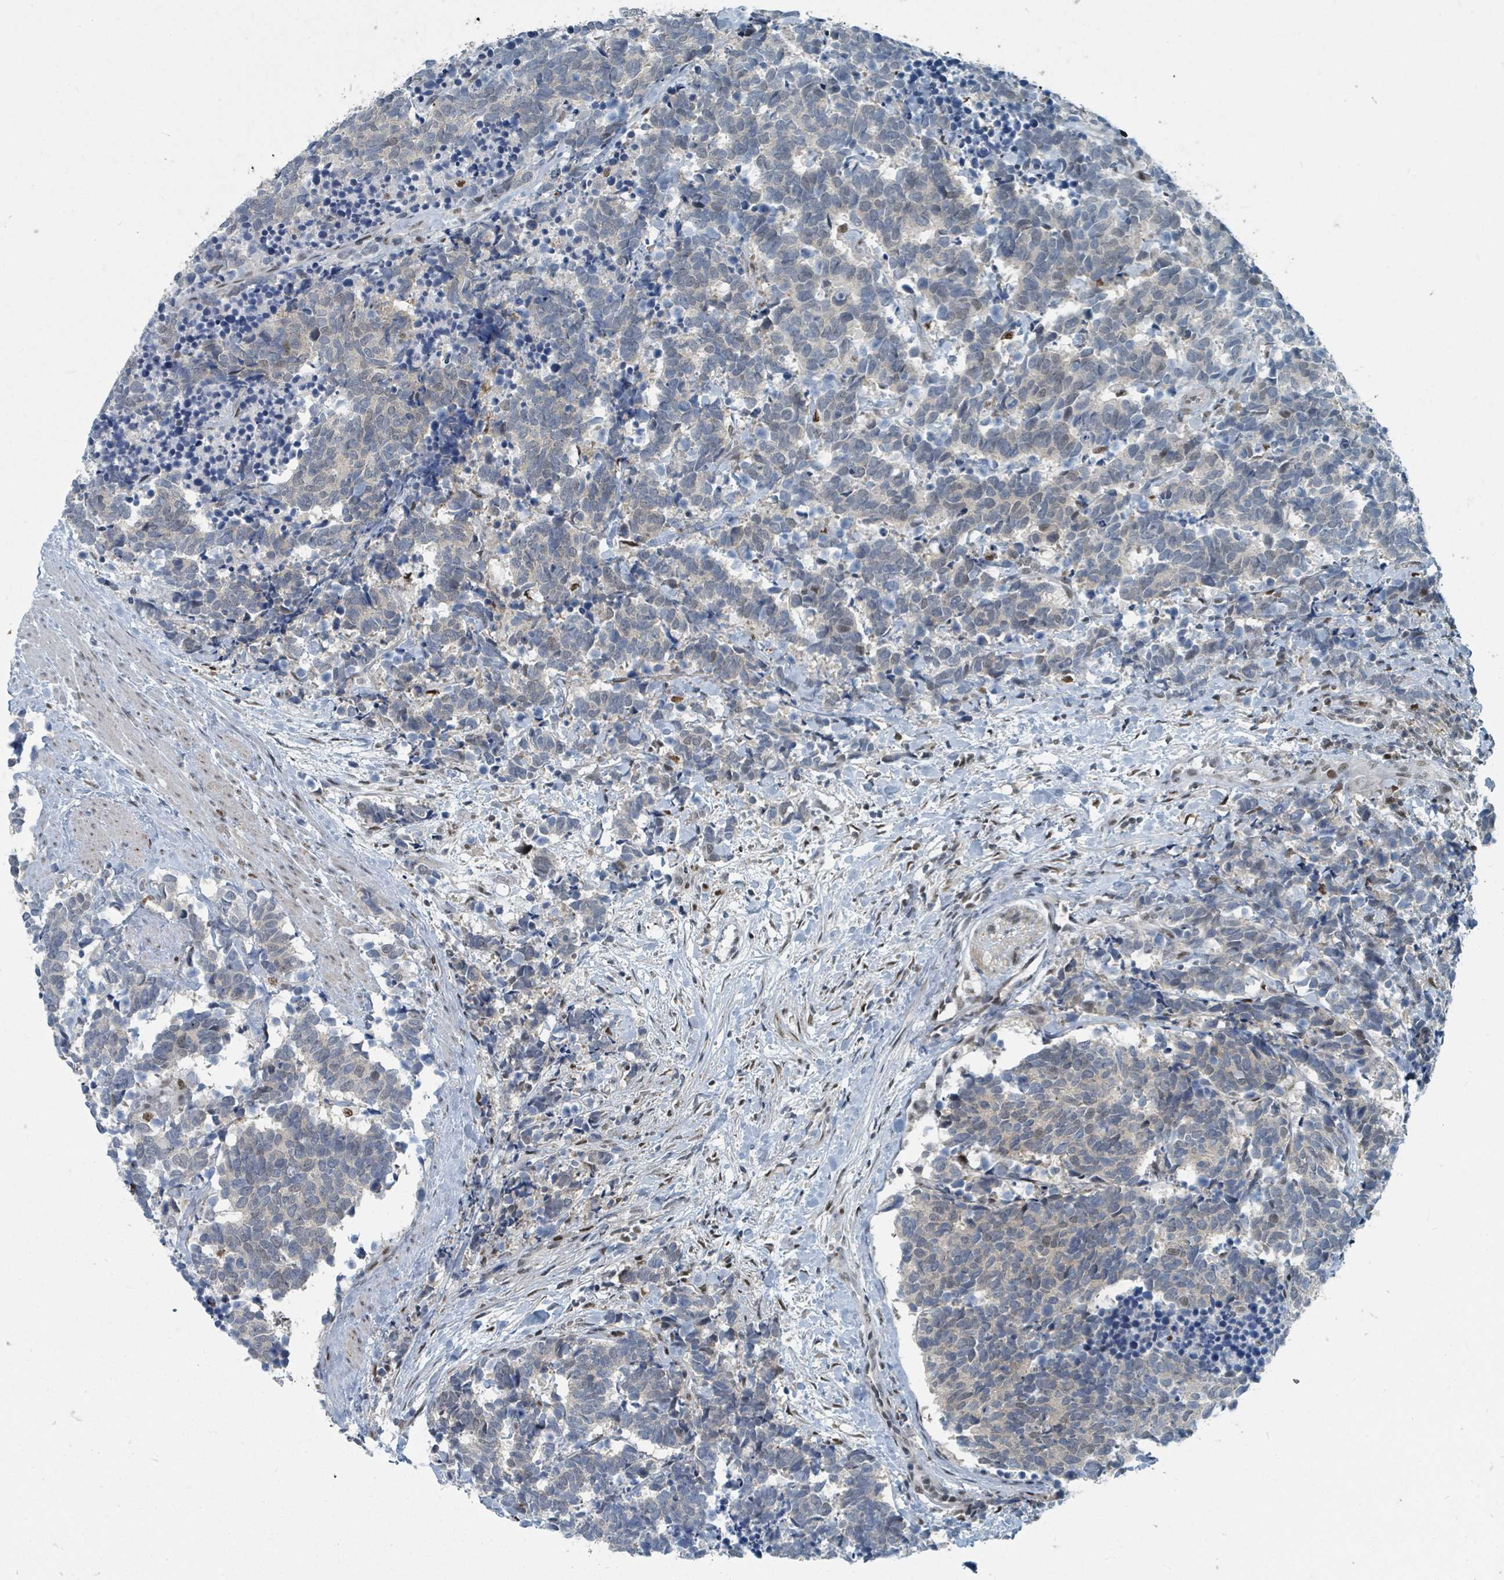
{"staining": {"intensity": "negative", "quantity": "none", "location": "none"}, "tissue": "carcinoid", "cell_type": "Tumor cells", "image_type": "cancer", "snomed": [{"axis": "morphology", "description": "Carcinoma, NOS"}, {"axis": "morphology", "description": "Carcinoid, malignant, NOS"}, {"axis": "topography", "description": "Prostate"}], "caption": "Carcinoid was stained to show a protein in brown. There is no significant staining in tumor cells. (DAB IHC visualized using brightfield microscopy, high magnification).", "gene": "UCK1", "patient": {"sex": "male", "age": 57}}